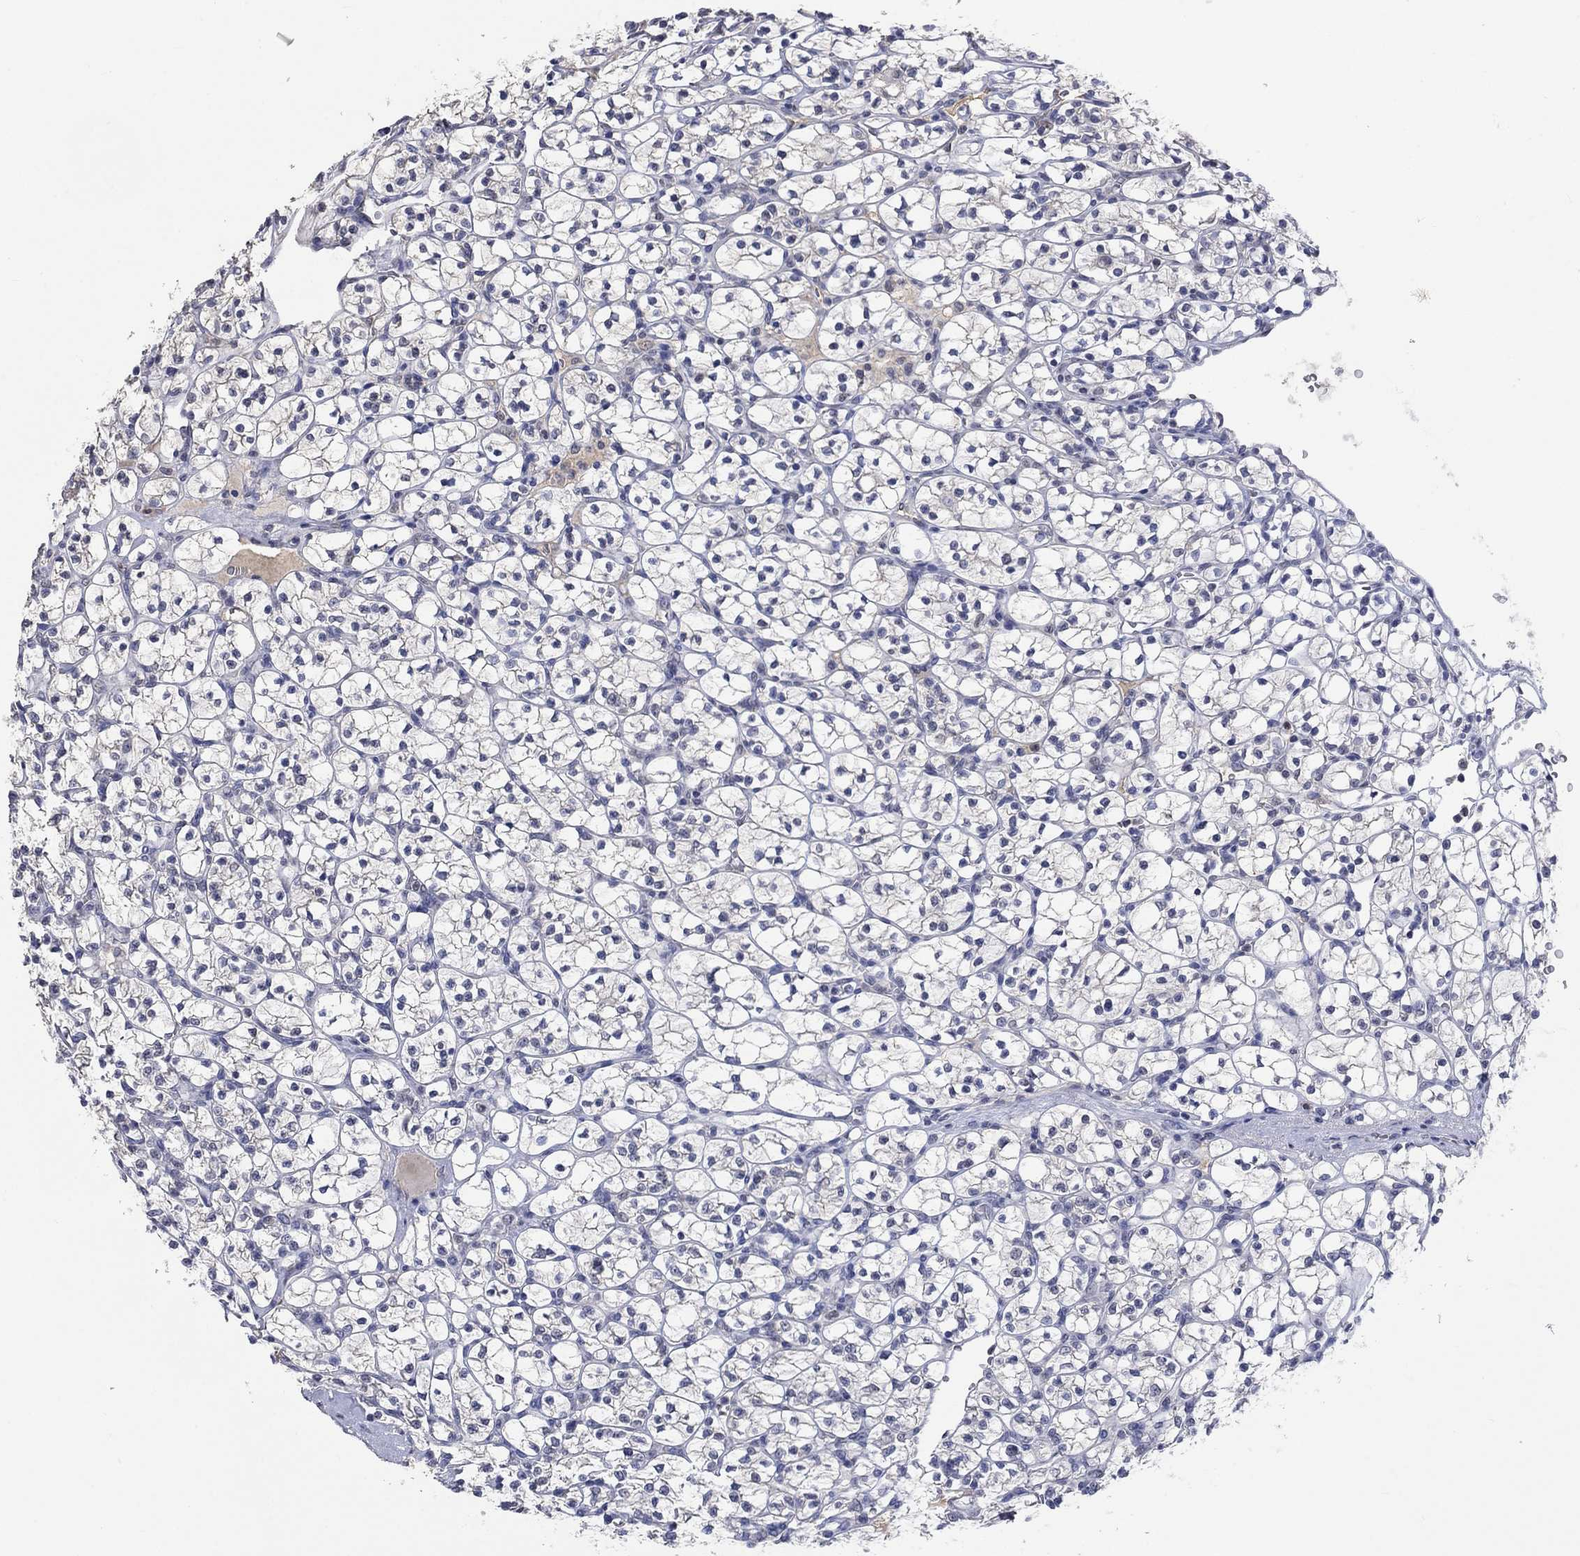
{"staining": {"intensity": "negative", "quantity": "none", "location": "none"}, "tissue": "renal cancer", "cell_type": "Tumor cells", "image_type": "cancer", "snomed": [{"axis": "morphology", "description": "Adenocarcinoma, NOS"}, {"axis": "topography", "description": "Kidney"}], "caption": "Immunohistochemistry image of human renal adenocarcinoma stained for a protein (brown), which reveals no expression in tumor cells.", "gene": "ZBTB18", "patient": {"sex": "female", "age": 89}}